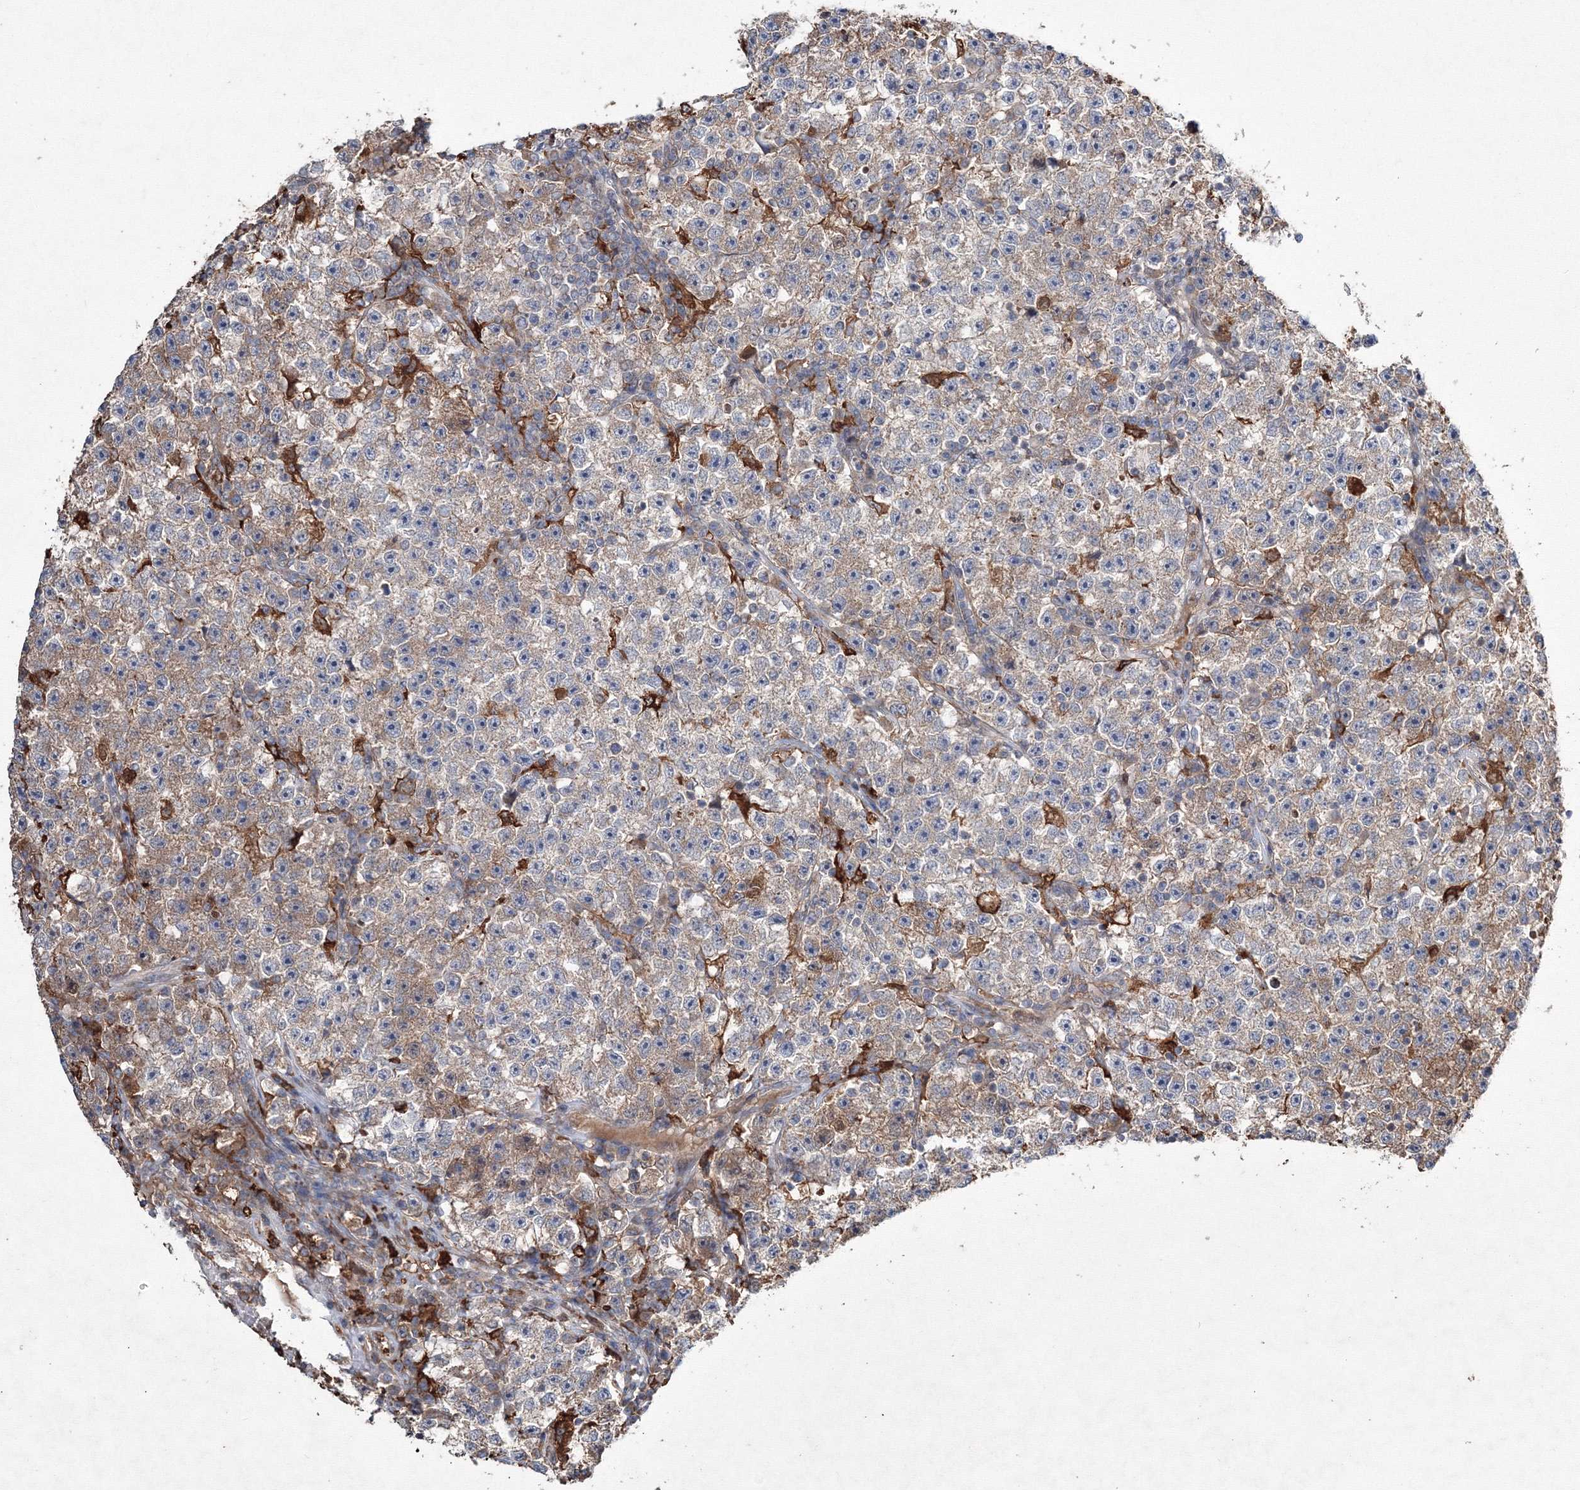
{"staining": {"intensity": "weak", "quantity": ">75%", "location": "cytoplasmic/membranous"}, "tissue": "testis cancer", "cell_type": "Tumor cells", "image_type": "cancer", "snomed": [{"axis": "morphology", "description": "Seminoma, NOS"}, {"axis": "topography", "description": "Testis"}], "caption": "Testis cancer tissue exhibits weak cytoplasmic/membranous positivity in about >75% of tumor cells, visualized by immunohistochemistry.", "gene": "RANBP3L", "patient": {"sex": "male", "age": 22}}